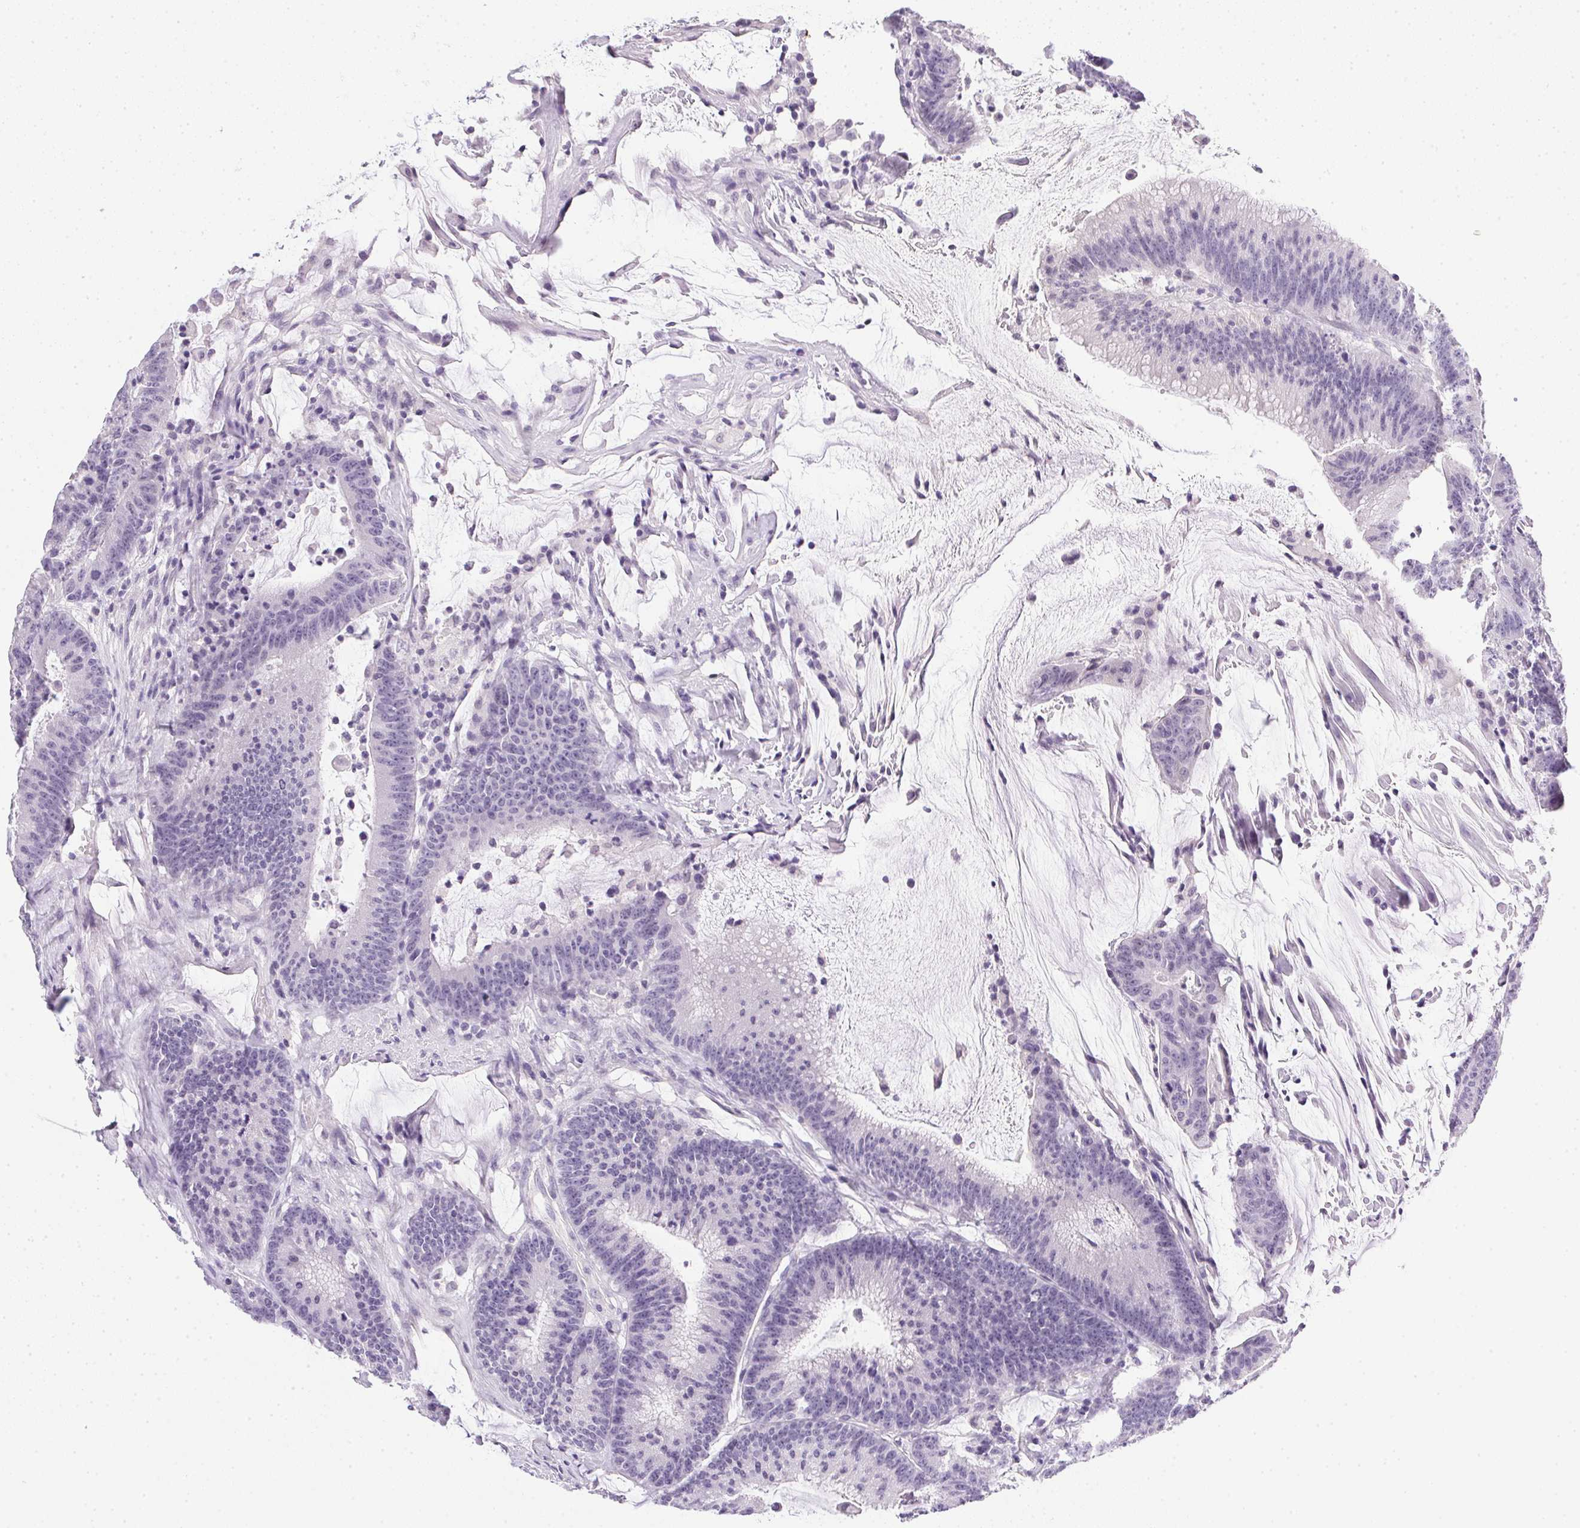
{"staining": {"intensity": "negative", "quantity": "none", "location": "none"}, "tissue": "colorectal cancer", "cell_type": "Tumor cells", "image_type": "cancer", "snomed": [{"axis": "morphology", "description": "Adenocarcinoma, NOS"}, {"axis": "topography", "description": "Colon"}], "caption": "DAB immunohistochemical staining of colorectal cancer (adenocarcinoma) exhibits no significant expression in tumor cells.", "gene": "PRL", "patient": {"sex": "female", "age": 78}}